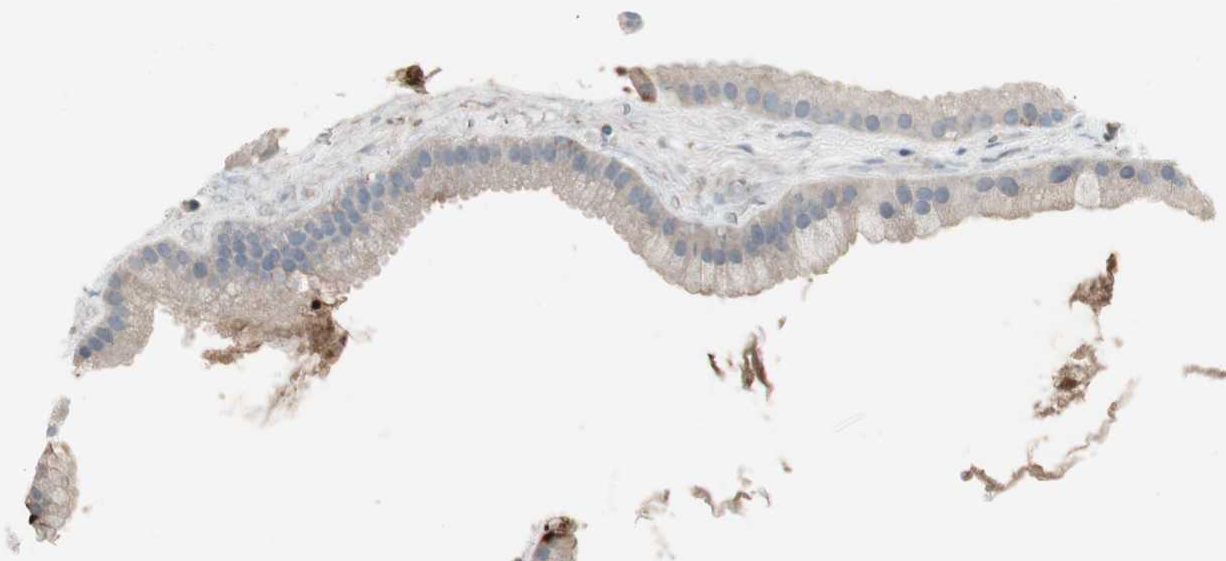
{"staining": {"intensity": "weak", "quantity": ">75%", "location": "cytoplasmic/membranous"}, "tissue": "gallbladder", "cell_type": "Glandular cells", "image_type": "normal", "snomed": [{"axis": "morphology", "description": "Normal tissue, NOS"}, {"axis": "topography", "description": "Gallbladder"}], "caption": "Immunohistochemical staining of normal gallbladder demonstrates weak cytoplasmic/membranous protein positivity in about >75% of glandular cells. The staining was performed using DAB, with brown indicating positive protein expression. Nuclei are stained blue with hematoxylin.", "gene": "ZSCAN32", "patient": {"sex": "female", "age": 64}}